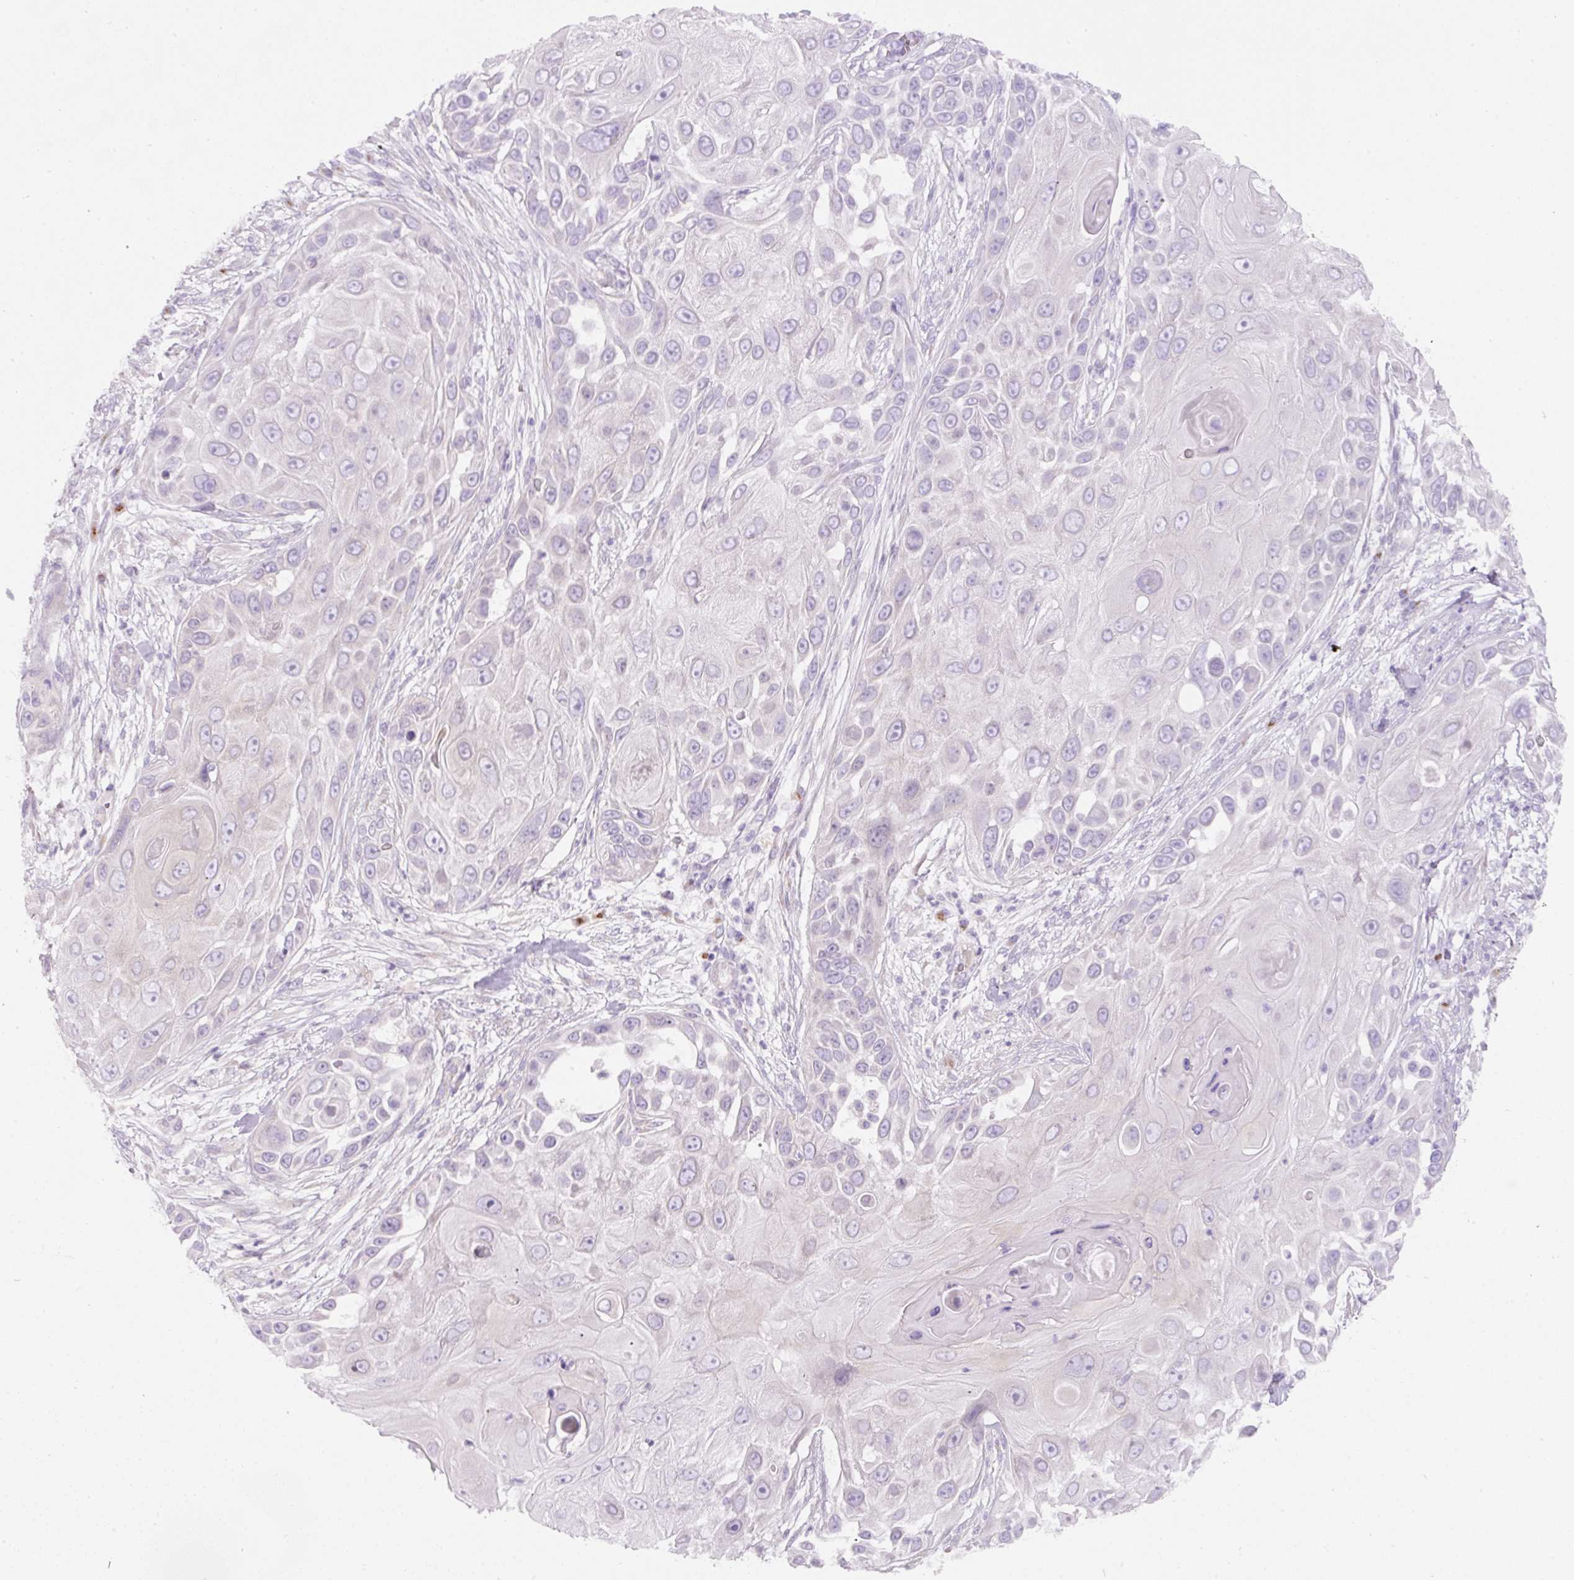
{"staining": {"intensity": "negative", "quantity": "none", "location": "none"}, "tissue": "skin cancer", "cell_type": "Tumor cells", "image_type": "cancer", "snomed": [{"axis": "morphology", "description": "Squamous cell carcinoma, NOS"}, {"axis": "topography", "description": "Skin"}], "caption": "High power microscopy micrograph of an IHC image of skin cancer (squamous cell carcinoma), revealing no significant expression in tumor cells. The staining is performed using DAB brown chromogen with nuclei counter-stained in using hematoxylin.", "gene": "NBPF11", "patient": {"sex": "female", "age": 44}}